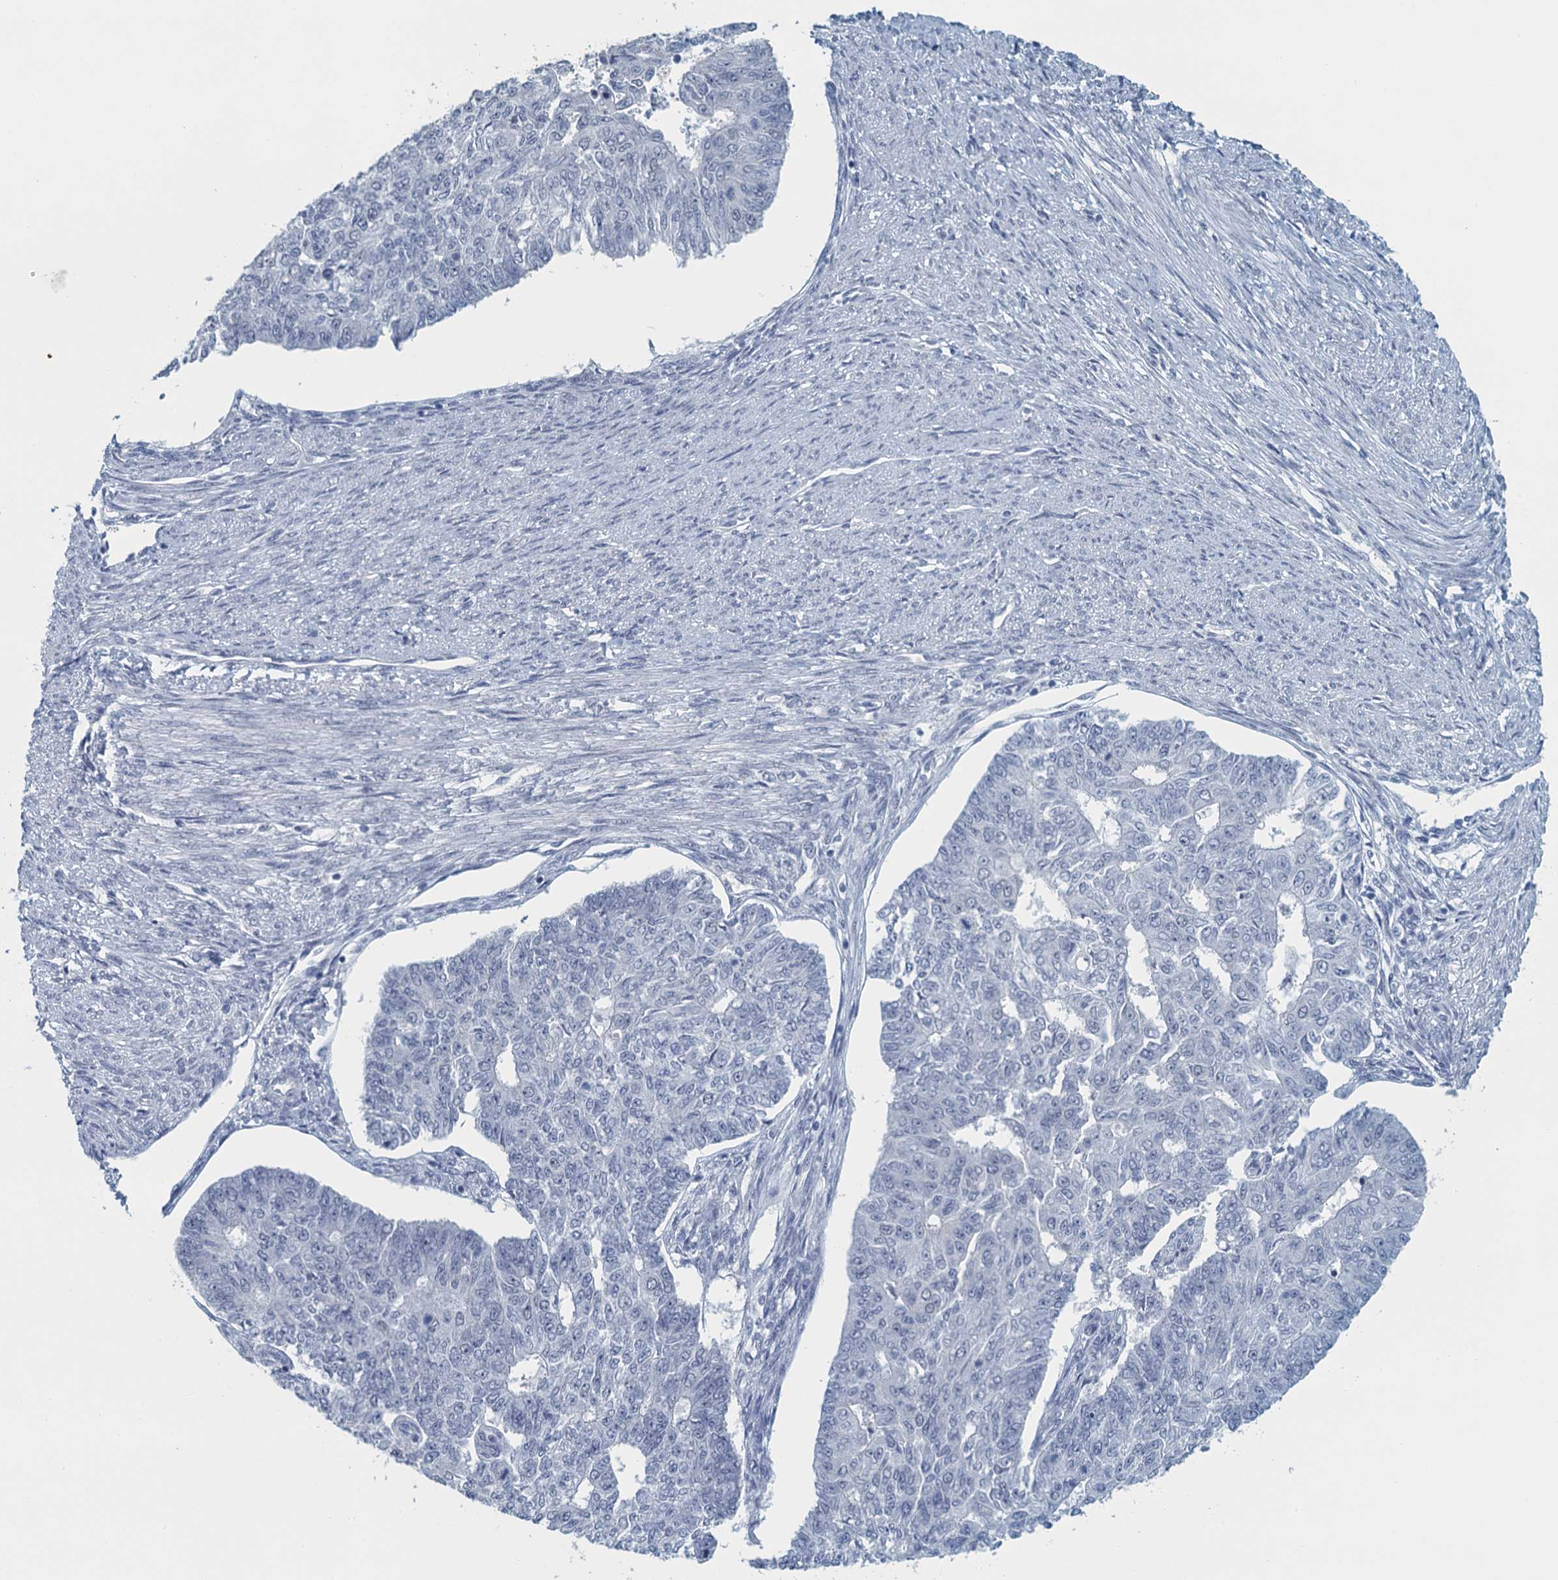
{"staining": {"intensity": "negative", "quantity": "none", "location": "none"}, "tissue": "endometrial cancer", "cell_type": "Tumor cells", "image_type": "cancer", "snomed": [{"axis": "morphology", "description": "Adenocarcinoma, NOS"}, {"axis": "topography", "description": "Endometrium"}], "caption": "Immunohistochemistry (IHC) of human endometrial cancer exhibits no positivity in tumor cells.", "gene": "TTLL9", "patient": {"sex": "female", "age": 32}}